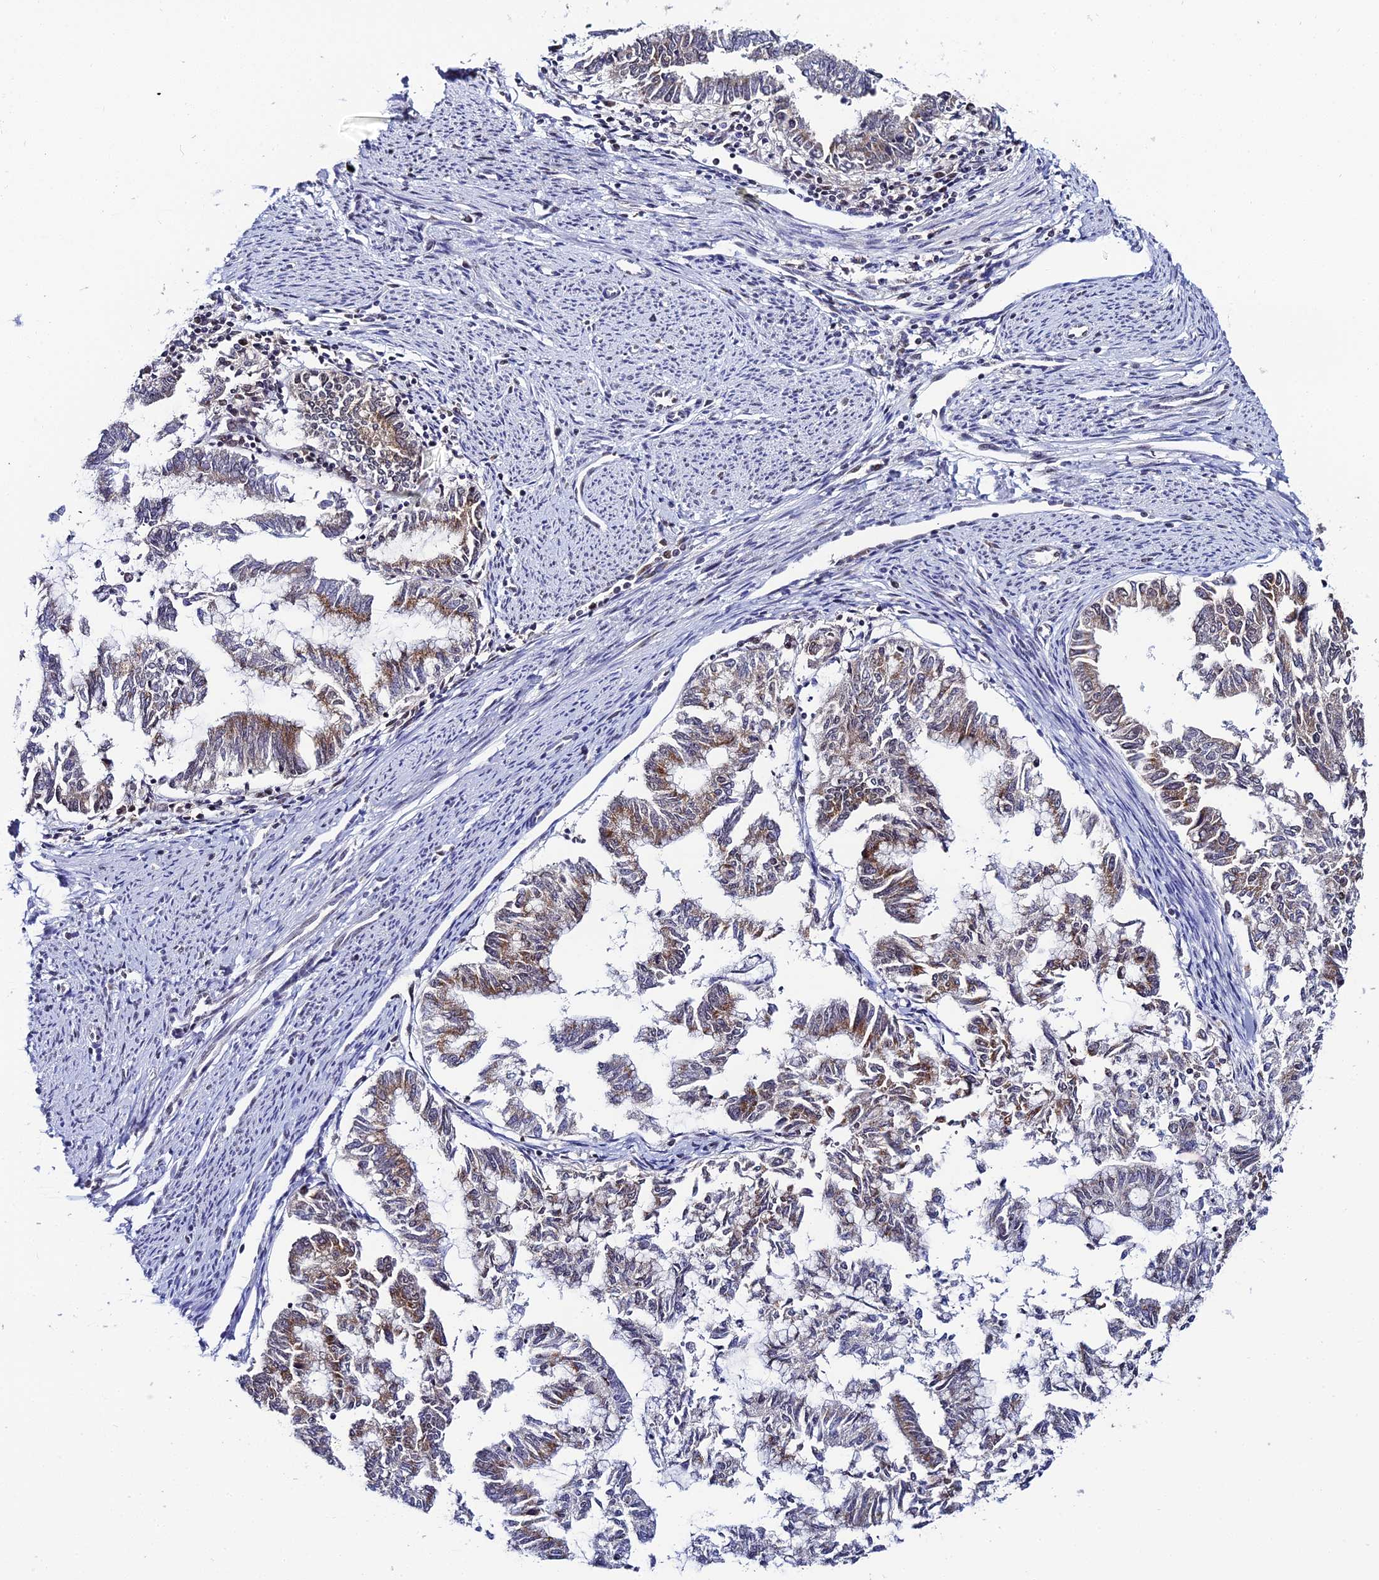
{"staining": {"intensity": "moderate", "quantity": "25%-75%", "location": "cytoplasmic/membranous,nuclear"}, "tissue": "endometrial cancer", "cell_type": "Tumor cells", "image_type": "cancer", "snomed": [{"axis": "morphology", "description": "Adenocarcinoma, NOS"}, {"axis": "topography", "description": "Endometrium"}], "caption": "High-magnification brightfield microscopy of adenocarcinoma (endometrial) stained with DAB (brown) and counterstained with hematoxylin (blue). tumor cells exhibit moderate cytoplasmic/membranous and nuclear staining is identified in about25%-75% of cells.", "gene": "EXOSC3", "patient": {"sex": "female", "age": 79}}